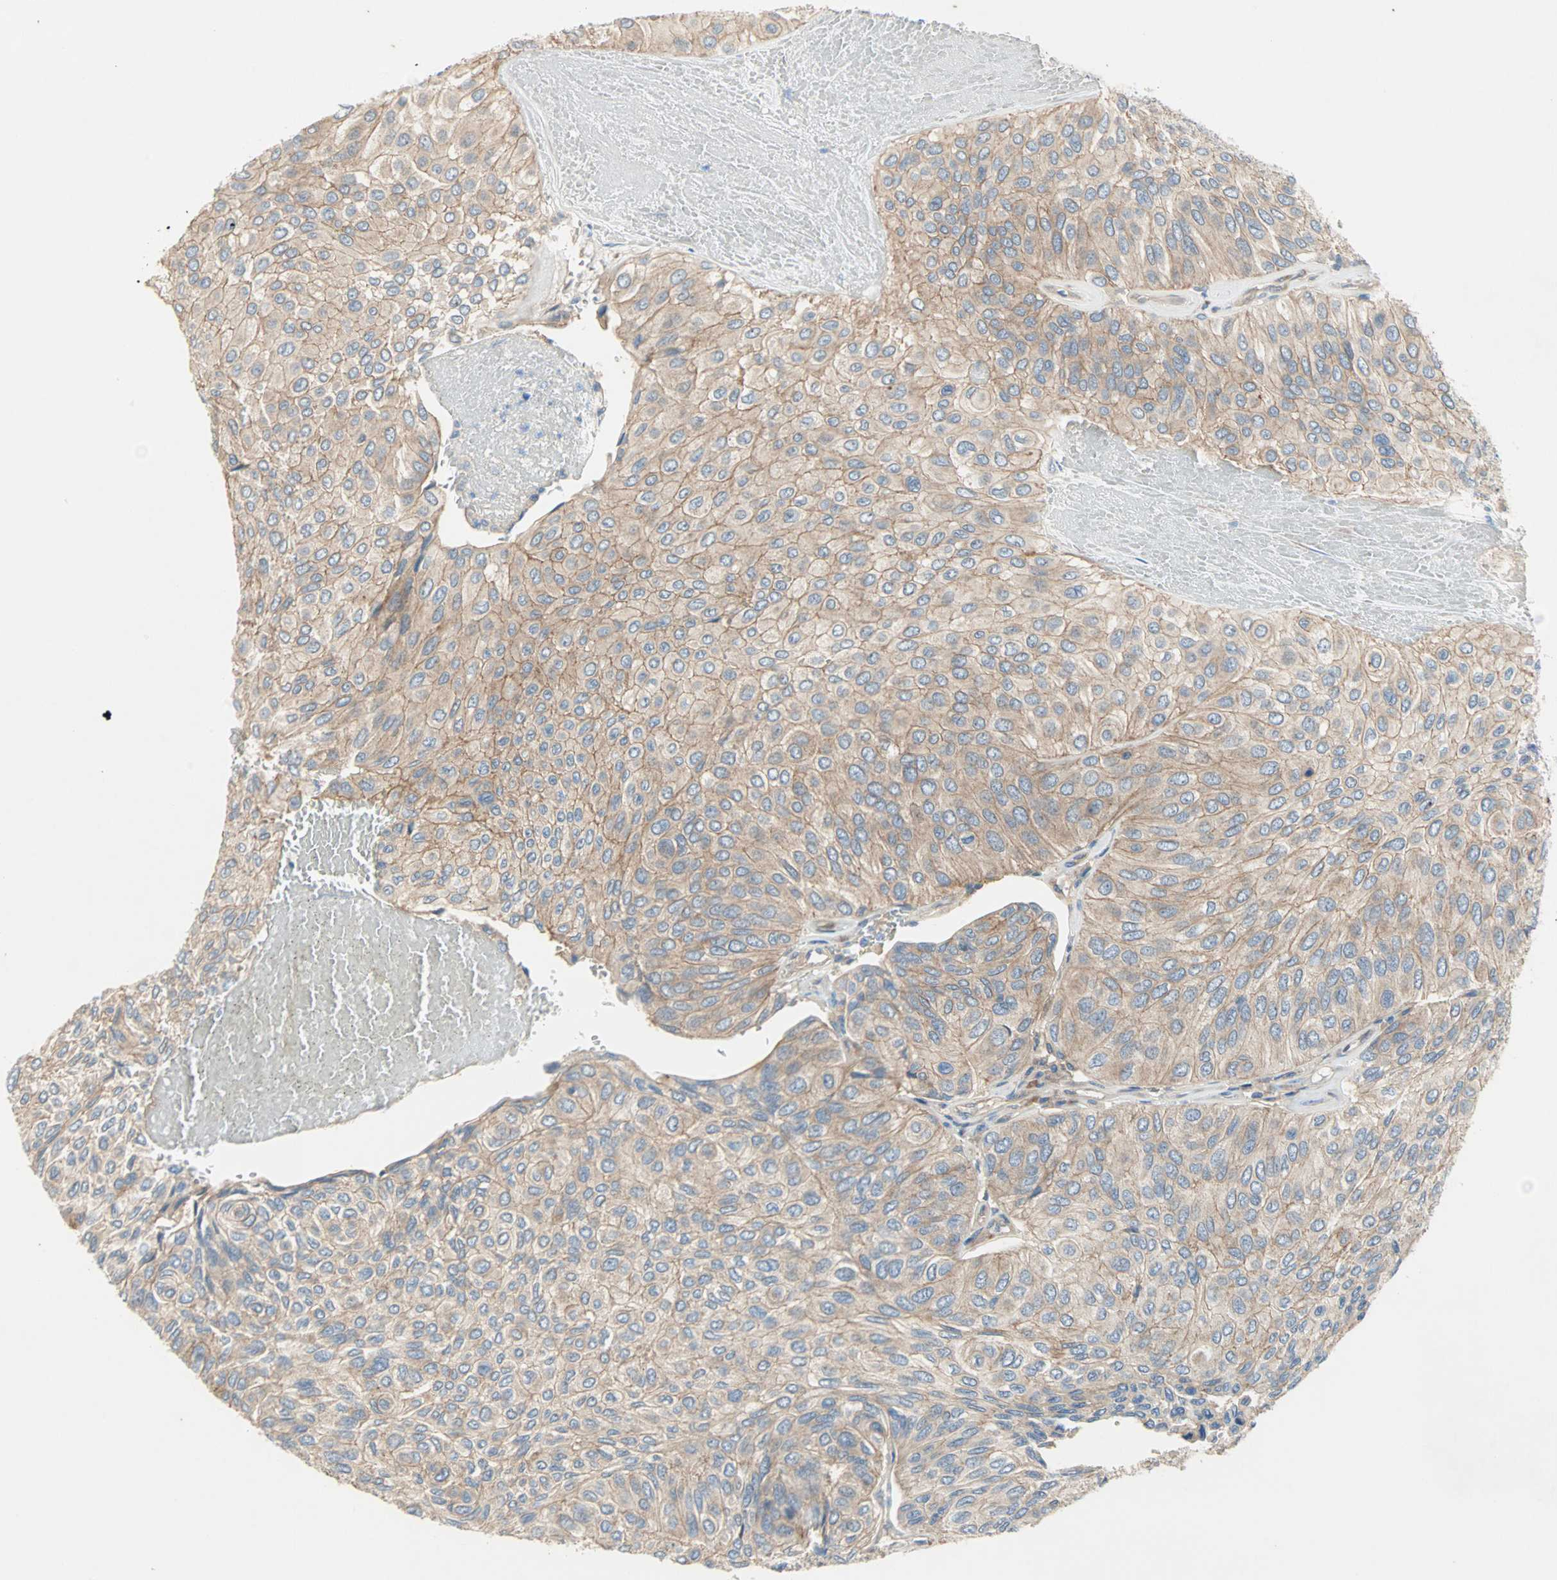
{"staining": {"intensity": "weak", "quantity": ">75%", "location": "cytoplasmic/membranous"}, "tissue": "urothelial cancer", "cell_type": "Tumor cells", "image_type": "cancer", "snomed": [{"axis": "morphology", "description": "Urothelial carcinoma, High grade"}, {"axis": "topography", "description": "Urinary bladder"}], "caption": "A brown stain shows weak cytoplasmic/membranous expression of a protein in human urothelial cancer tumor cells.", "gene": "PDE8A", "patient": {"sex": "male", "age": 66}}